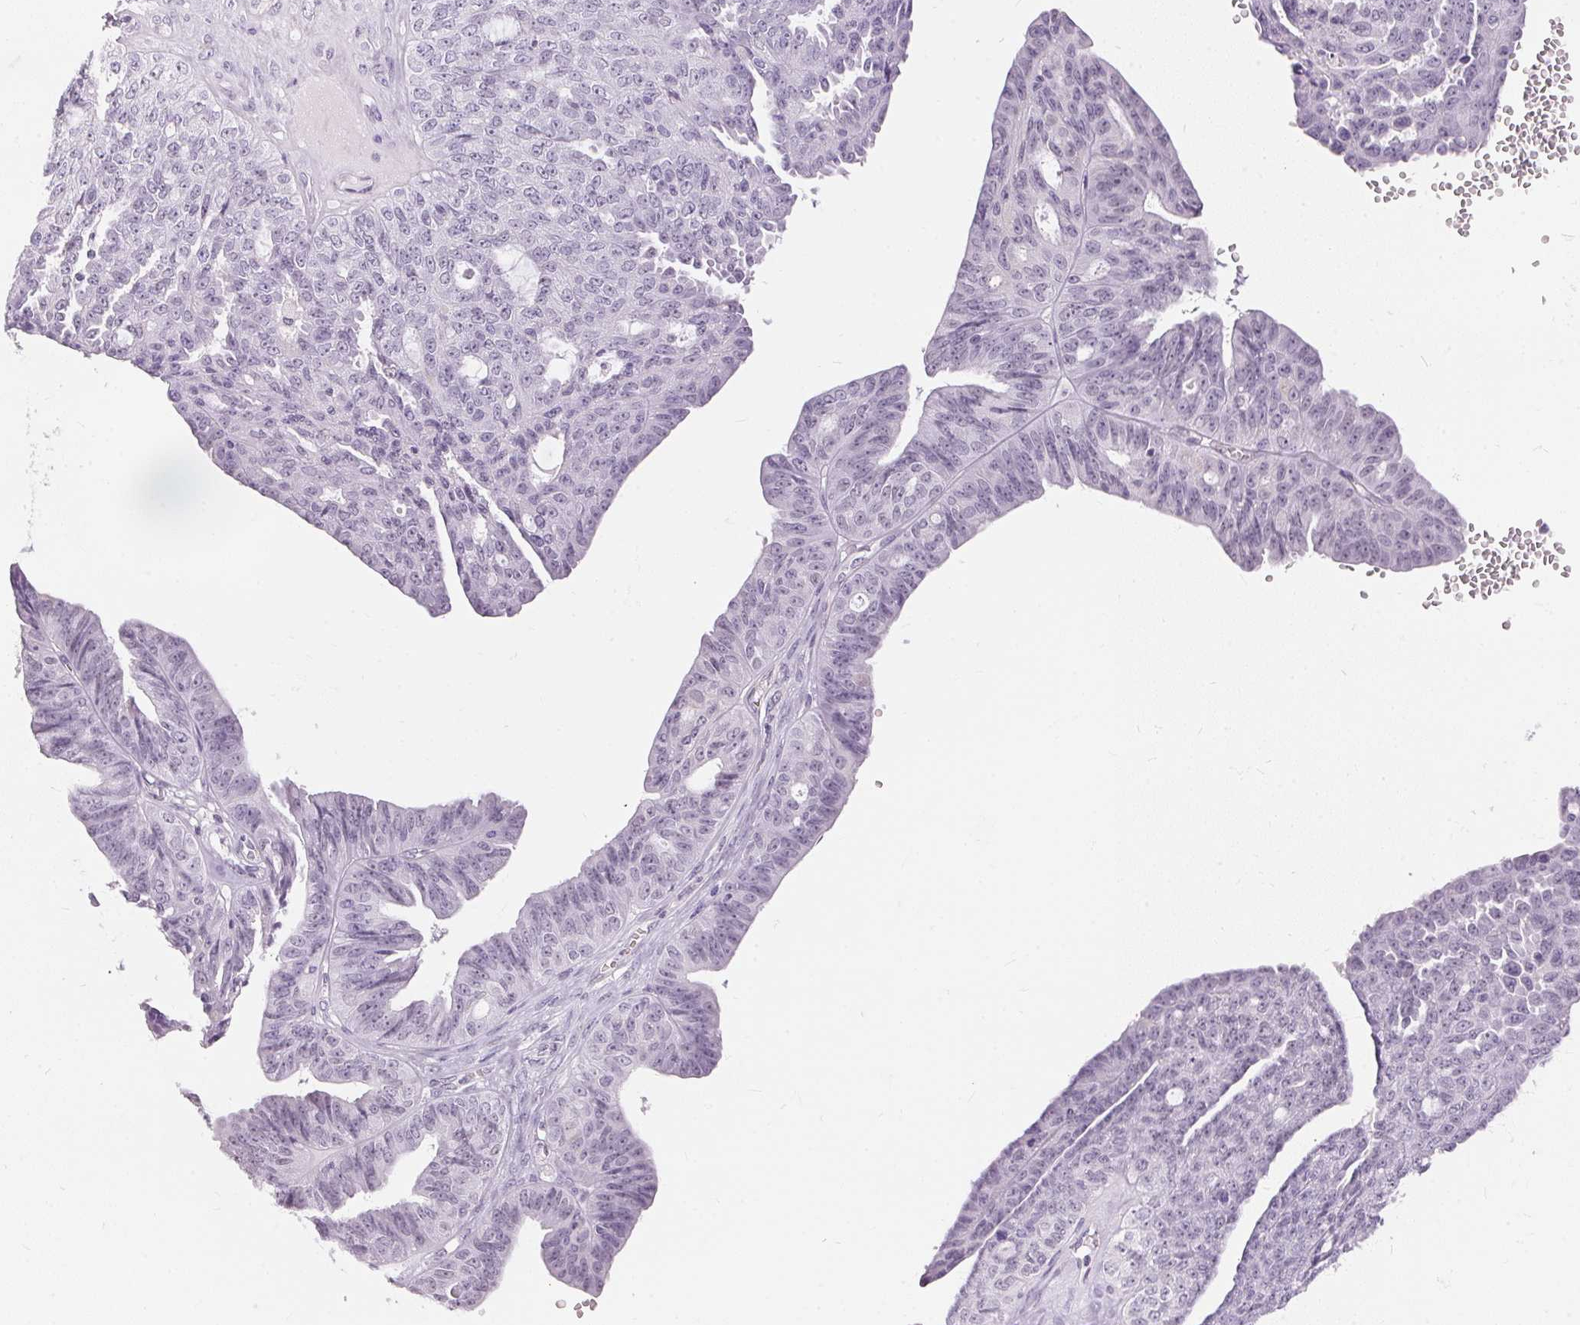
{"staining": {"intensity": "negative", "quantity": "none", "location": "none"}, "tissue": "ovarian cancer", "cell_type": "Tumor cells", "image_type": "cancer", "snomed": [{"axis": "morphology", "description": "Cystadenocarcinoma, serous, NOS"}, {"axis": "topography", "description": "Ovary"}], "caption": "Immunohistochemistry (IHC) histopathology image of ovarian cancer stained for a protein (brown), which shows no staining in tumor cells. Brightfield microscopy of immunohistochemistry (IHC) stained with DAB (brown) and hematoxylin (blue), captured at high magnification.", "gene": "GBP6", "patient": {"sex": "female", "age": 71}}